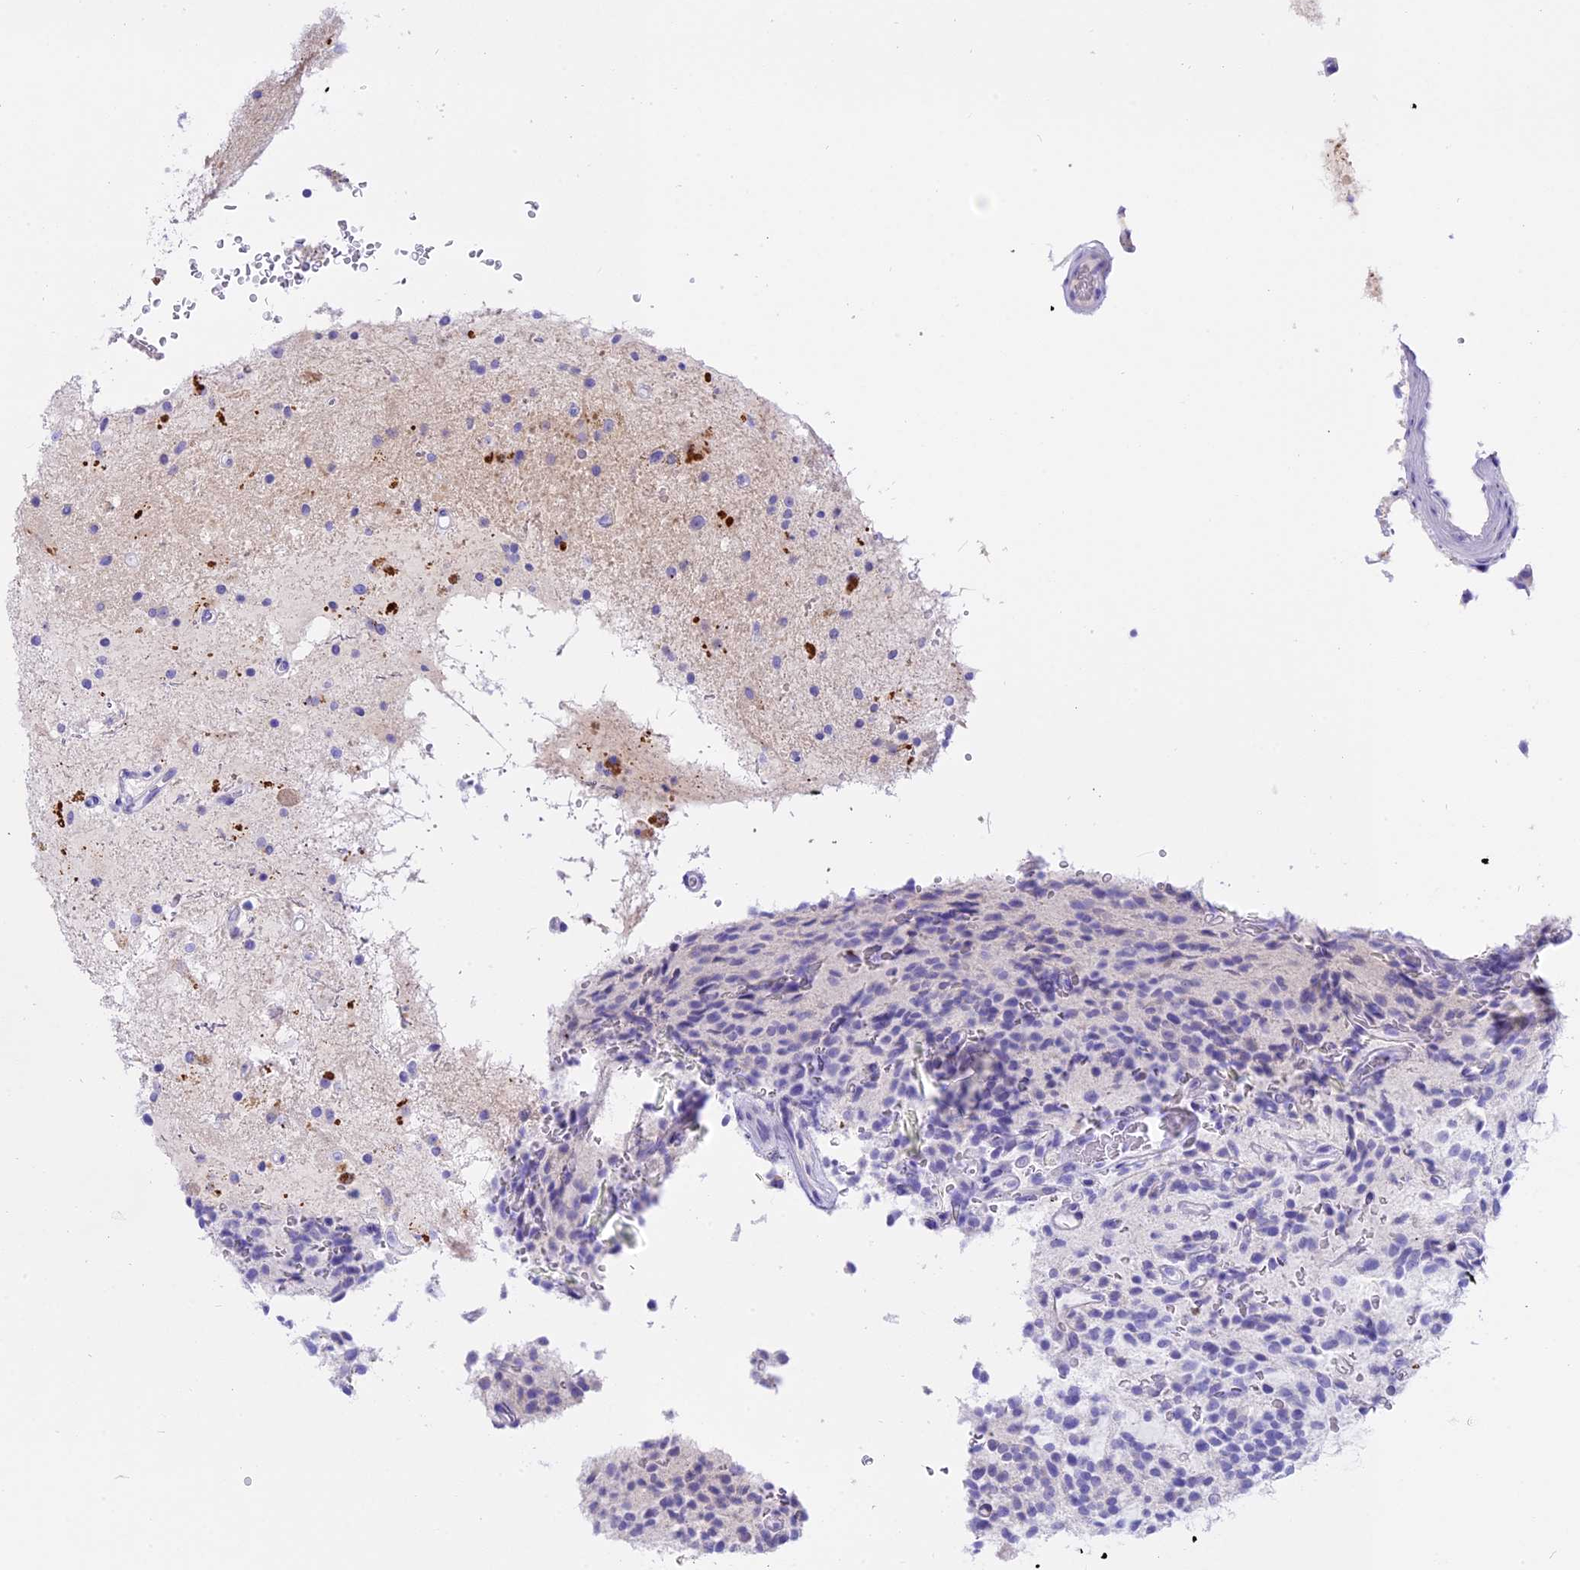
{"staining": {"intensity": "weak", "quantity": "<25%", "location": "cytoplasmic/membranous"}, "tissue": "glioma", "cell_type": "Tumor cells", "image_type": "cancer", "snomed": [{"axis": "morphology", "description": "Glioma, malignant, High grade"}, {"axis": "topography", "description": "Brain"}], "caption": "An image of glioma stained for a protein displays no brown staining in tumor cells.", "gene": "LYPD6", "patient": {"sex": "male", "age": 34}}